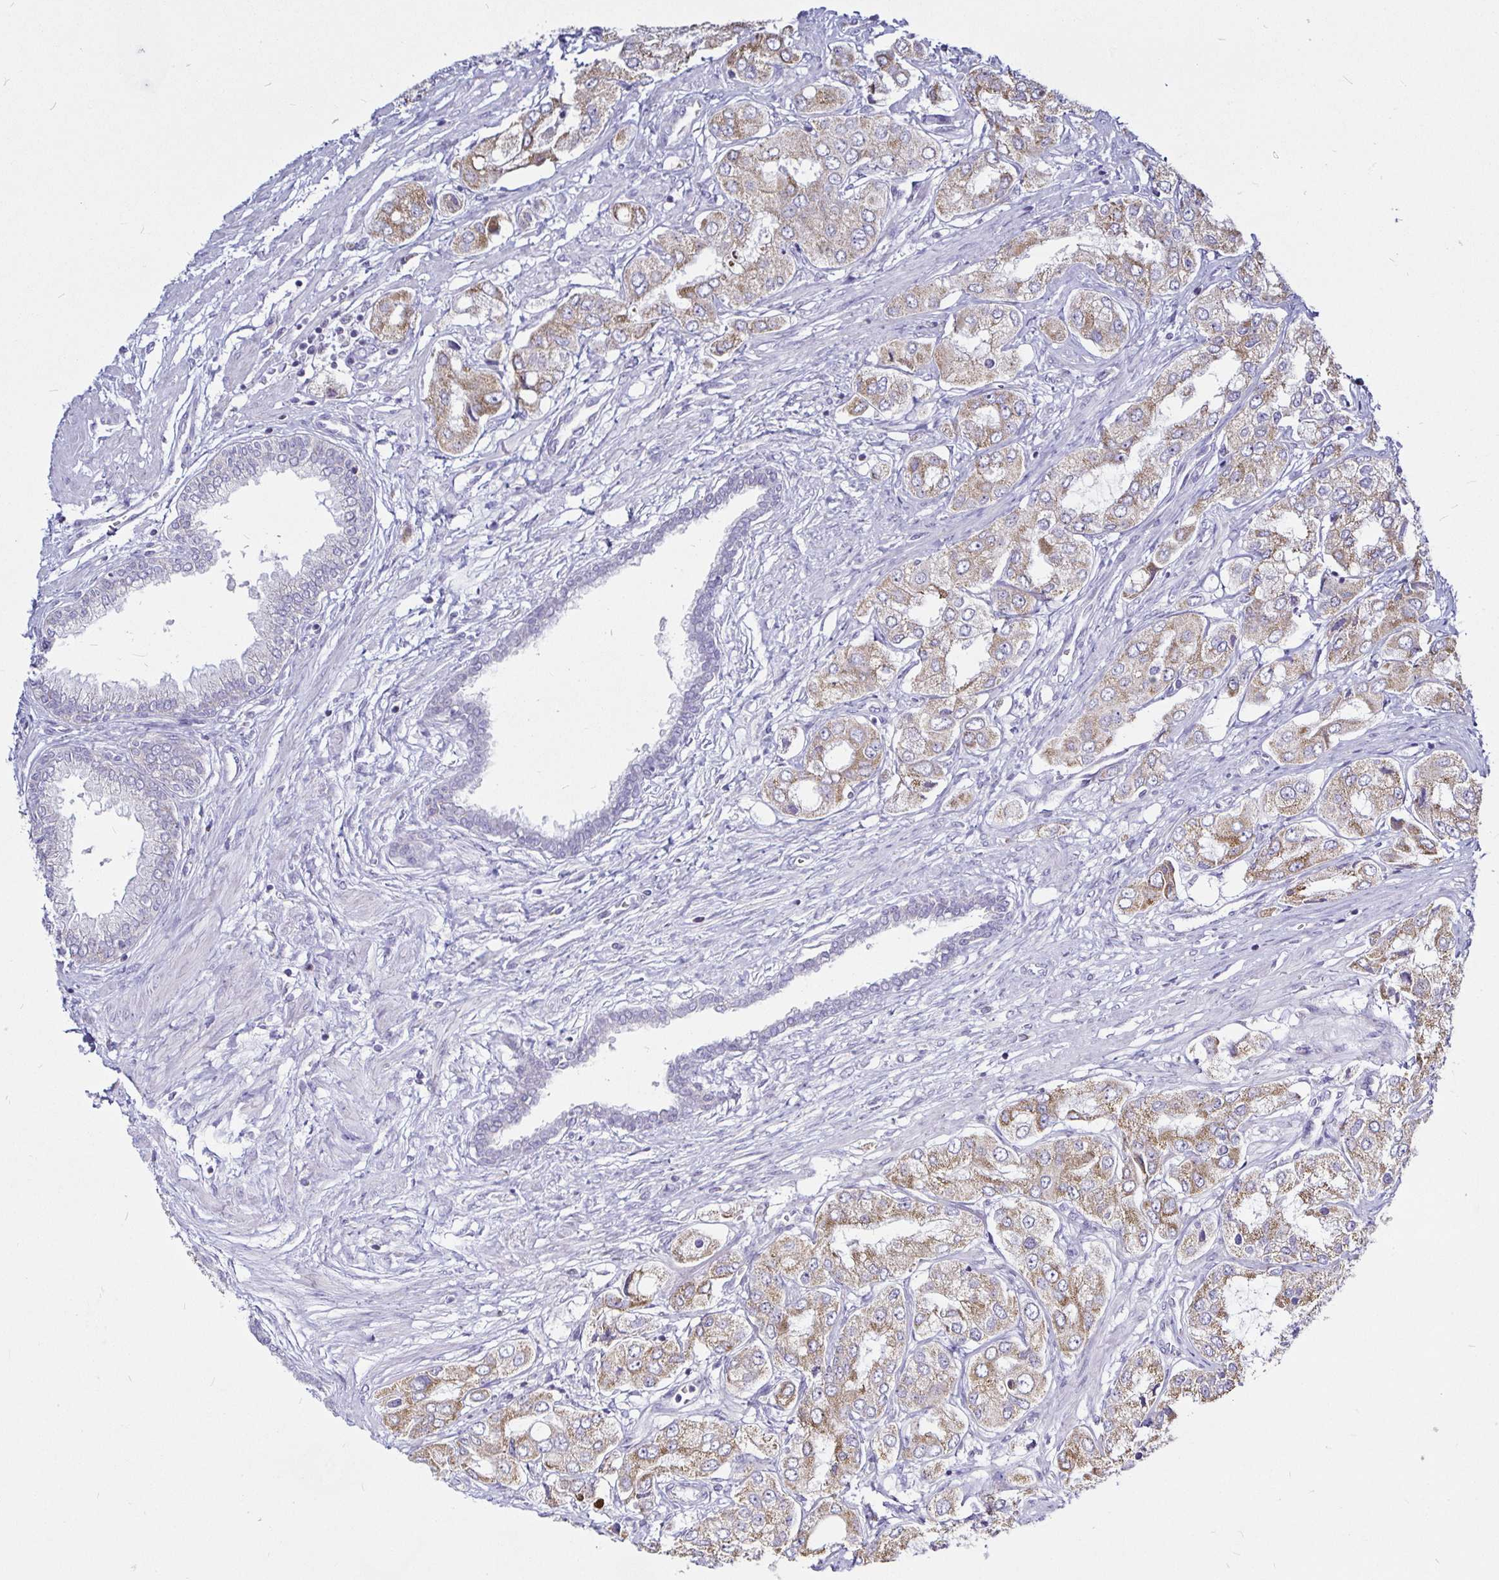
{"staining": {"intensity": "moderate", "quantity": ">75%", "location": "cytoplasmic/membranous"}, "tissue": "prostate cancer", "cell_type": "Tumor cells", "image_type": "cancer", "snomed": [{"axis": "morphology", "description": "Adenocarcinoma, Low grade"}, {"axis": "topography", "description": "Prostate"}], "caption": "Moderate cytoplasmic/membranous staining is present in approximately >75% of tumor cells in prostate cancer.", "gene": "PGAM2", "patient": {"sex": "male", "age": 69}}